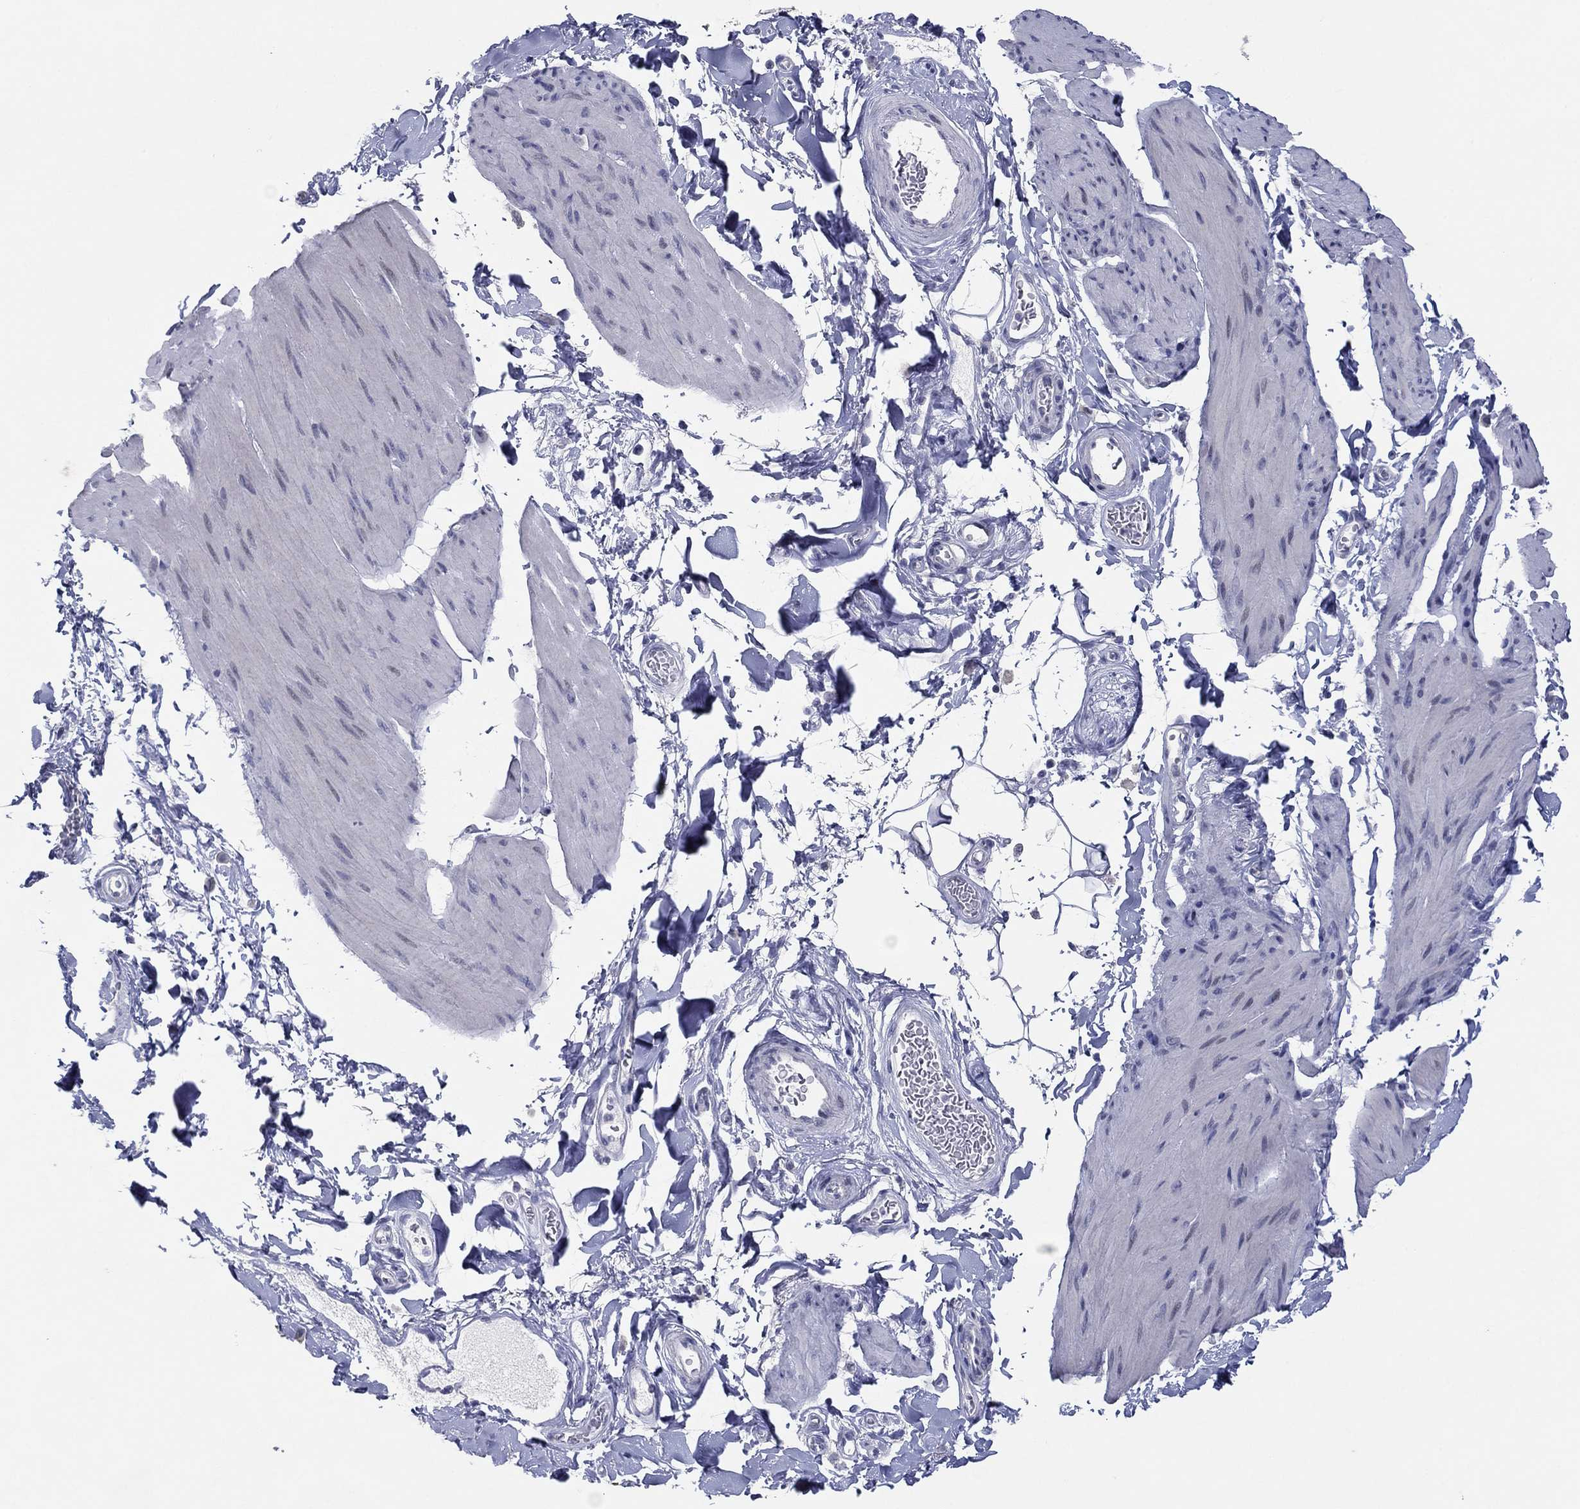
{"staining": {"intensity": "negative", "quantity": "none", "location": "none"}, "tissue": "smooth muscle", "cell_type": "Smooth muscle cells", "image_type": "normal", "snomed": [{"axis": "morphology", "description": "Normal tissue, NOS"}, {"axis": "topography", "description": "Adipose tissue"}, {"axis": "topography", "description": "Smooth muscle"}, {"axis": "topography", "description": "Peripheral nerve tissue"}], "caption": "This is an immunohistochemistry (IHC) image of unremarkable smooth muscle. There is no staining in smooth muscle cells.", "gene": "ITGAE", "patient": {"sex": "male", "age": 83}}